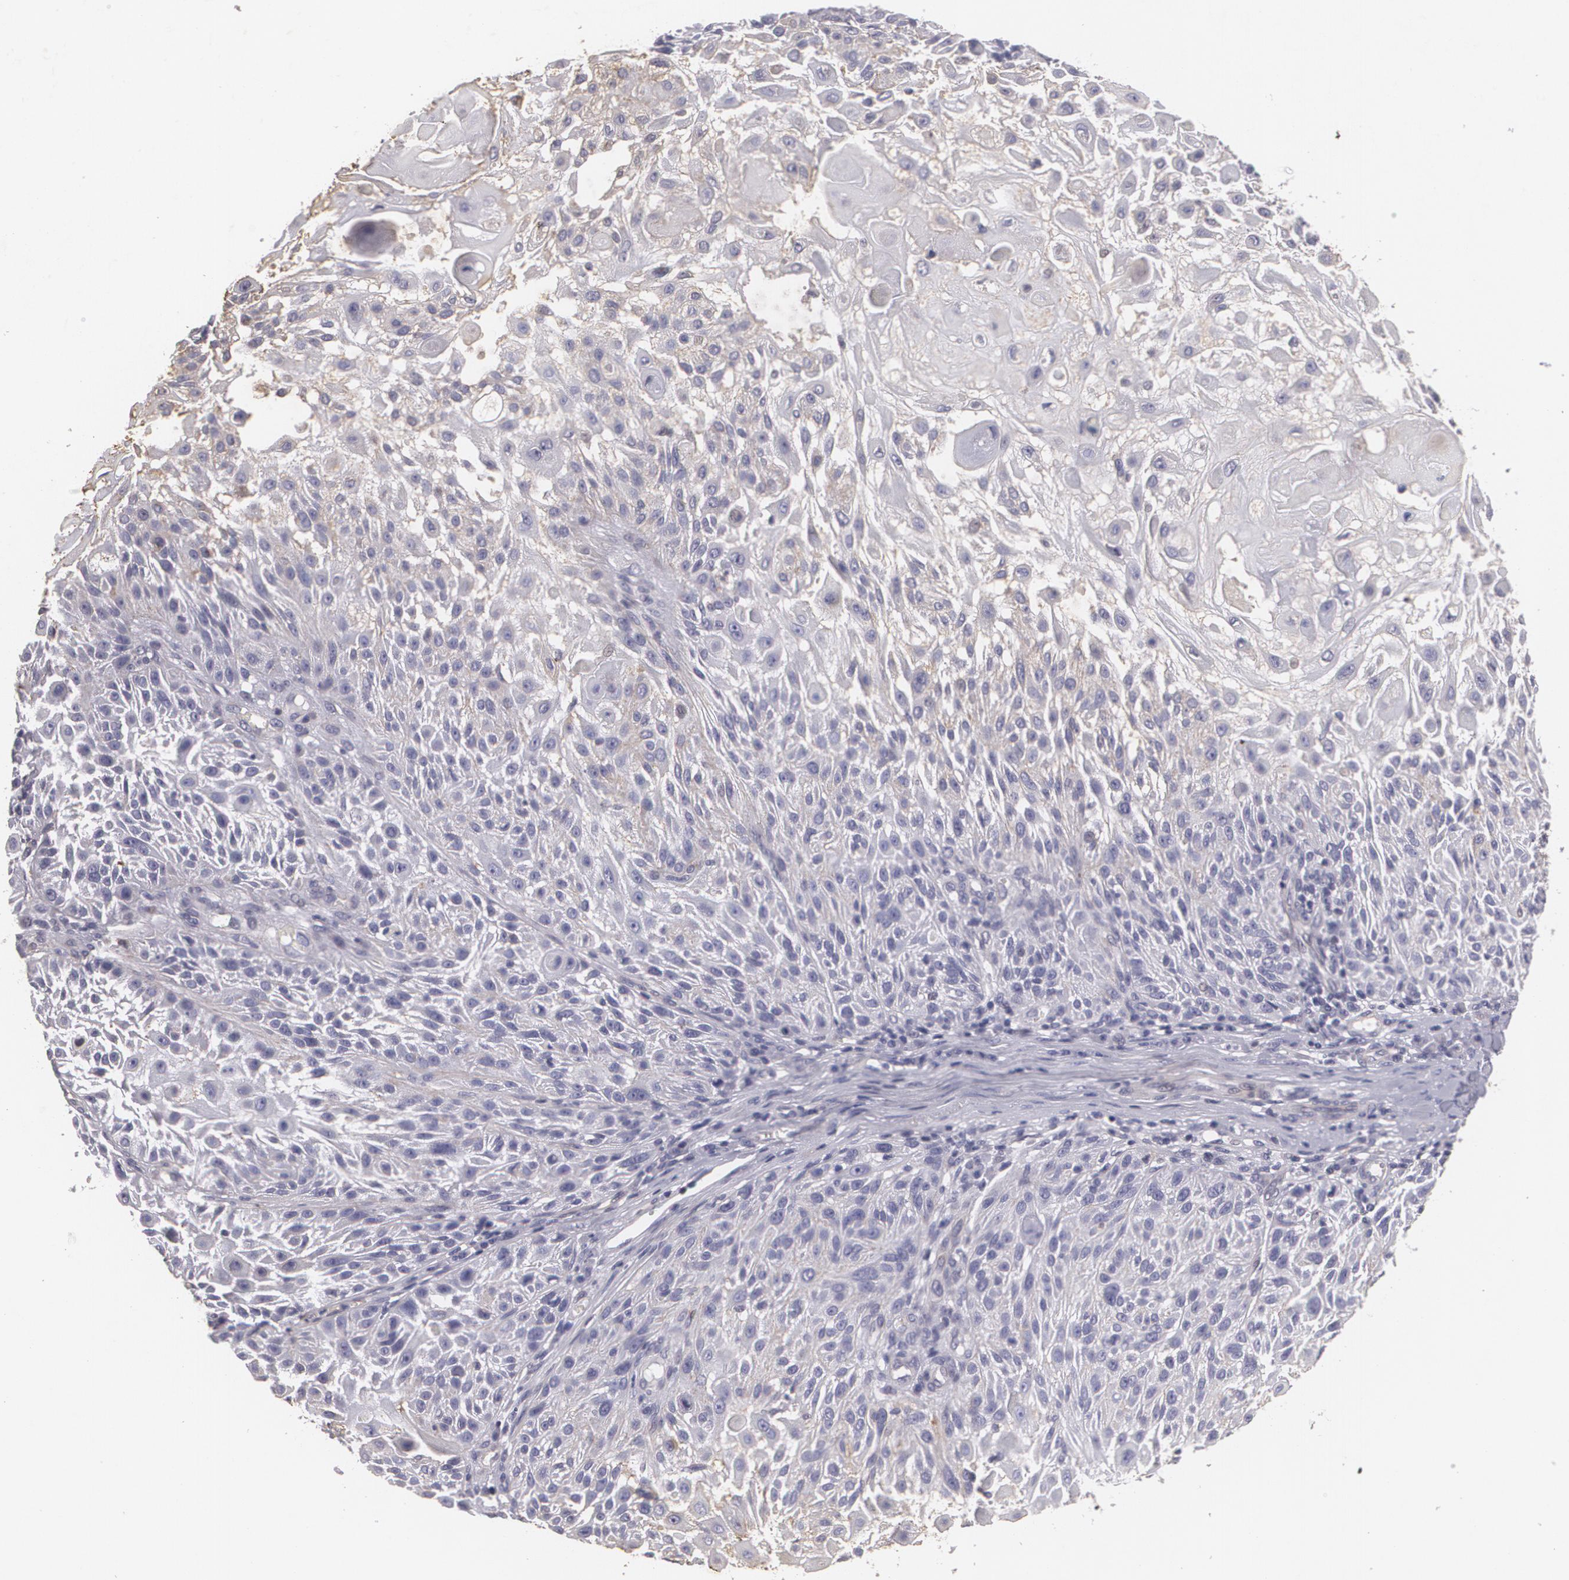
{"staining": {"intensity": "negative", "quantity": "none", "location": "none"}, "tissue": "skin cancer", "cell_type": "Tumor cells", "image_type": "cancer", "snomed": [{"axis": "morphology", "description": "Squamous cell carcinoma, NOS"}, {"axis": "topography", "description": "Skin"}], "caption": "Skin cancer stained for a protein using immunohistochemistry (IHC) shows no positivity tumor cells.", "gene": "KCNA4", "patient": {"sex": "female", "age": 89}}